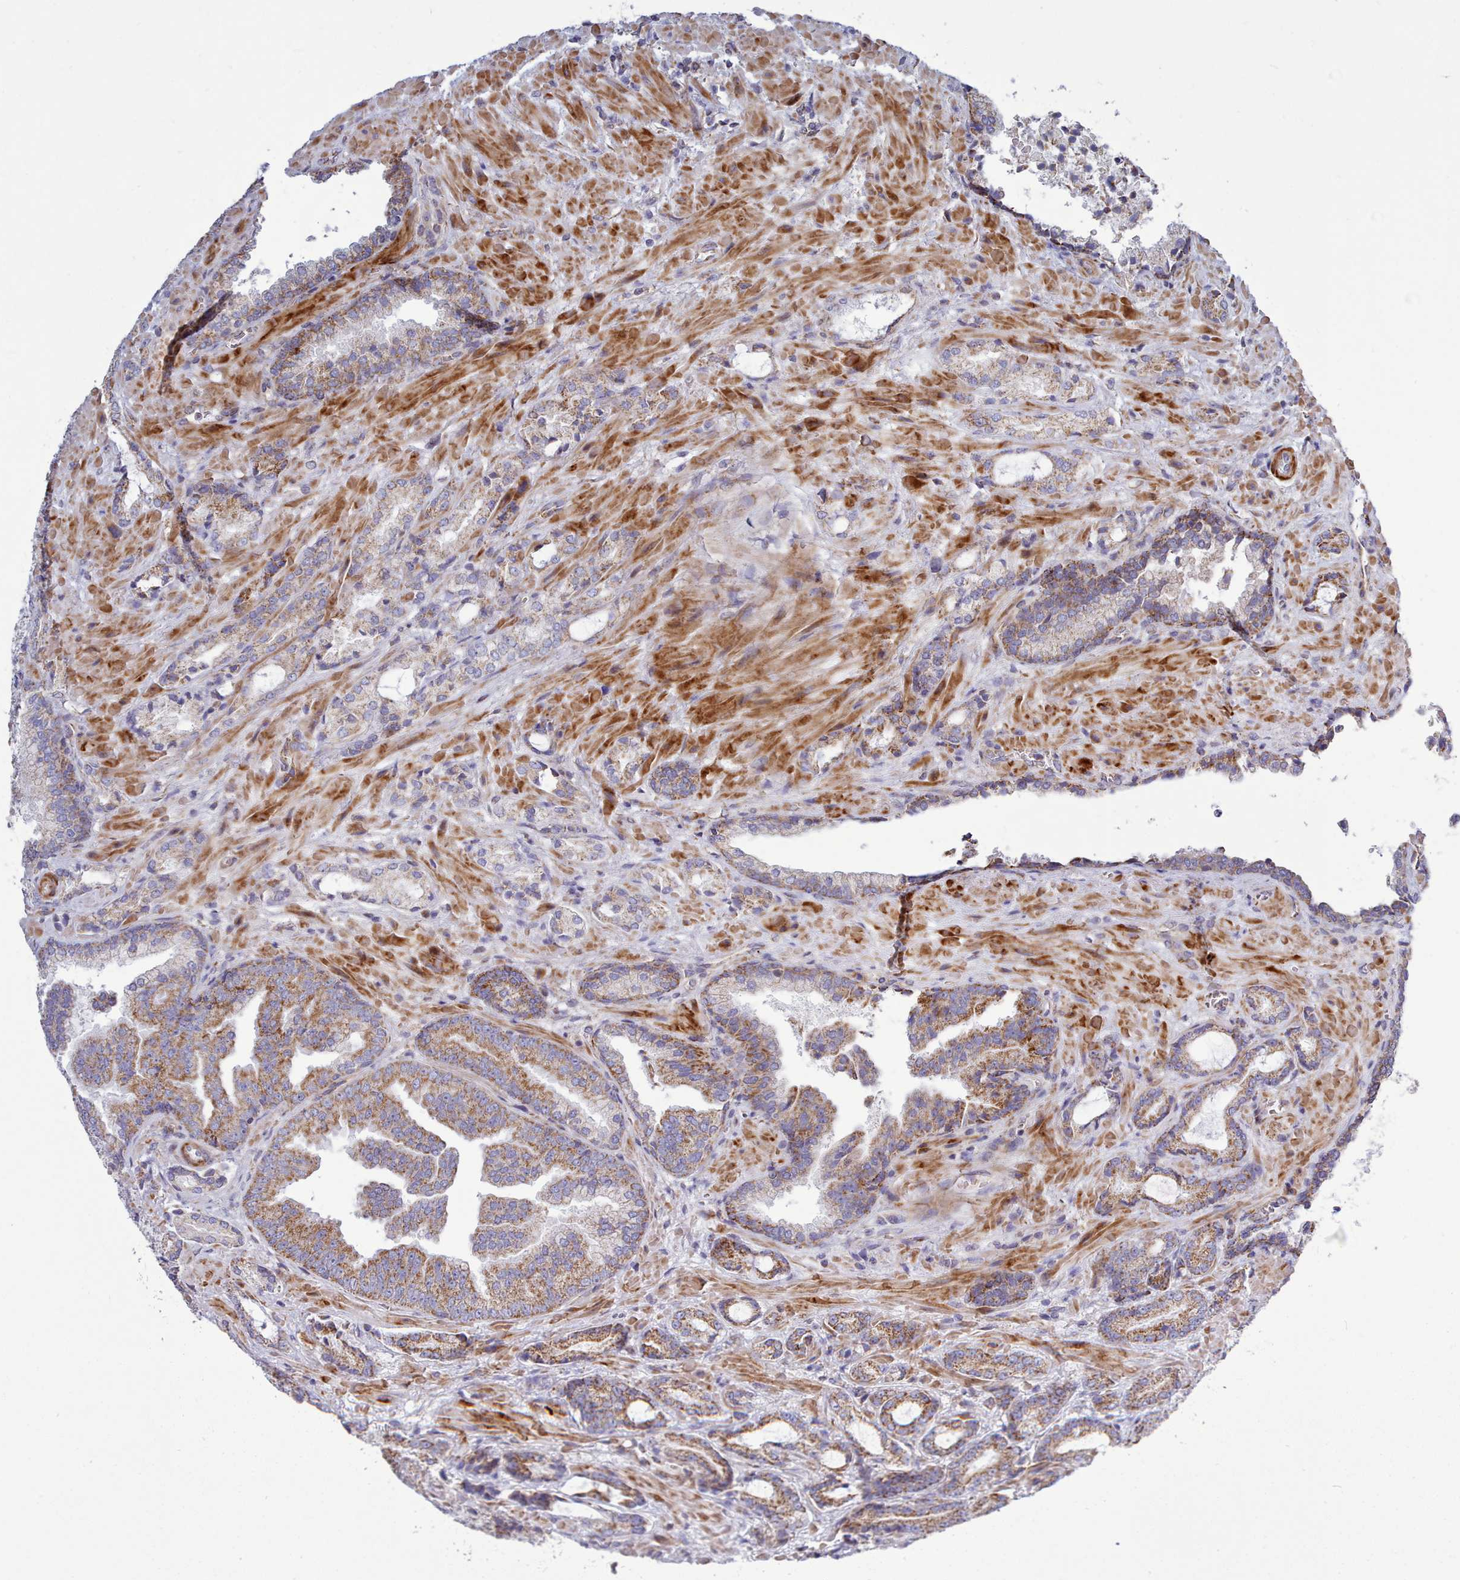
{"staining": {"intensity": "moderate", "quantity": ">75%", "location": "cytoplasmic/membranous"}, "tissue": "prostate cancer", "cell_type": "Tumor cells", "image_type": "cancer", "snomed": [{"axis": "morphology", "description": "Adenocarcinoma, High grade"}, {"axis": "topography", "description": "Prostate"}], "caption": "Brown immunohistochemical staining in human prostate high-grade adenocarcinoma shows moderate cytoplasmic/membranous positivity in about >75% of tumor cells. The staining was performed using DAB, with brown indicating positive protein expression. Nuclei are stained blue with hematoxylin.", "gene": "MRPL21", "patient": {"sex": "male", "age": 68}}